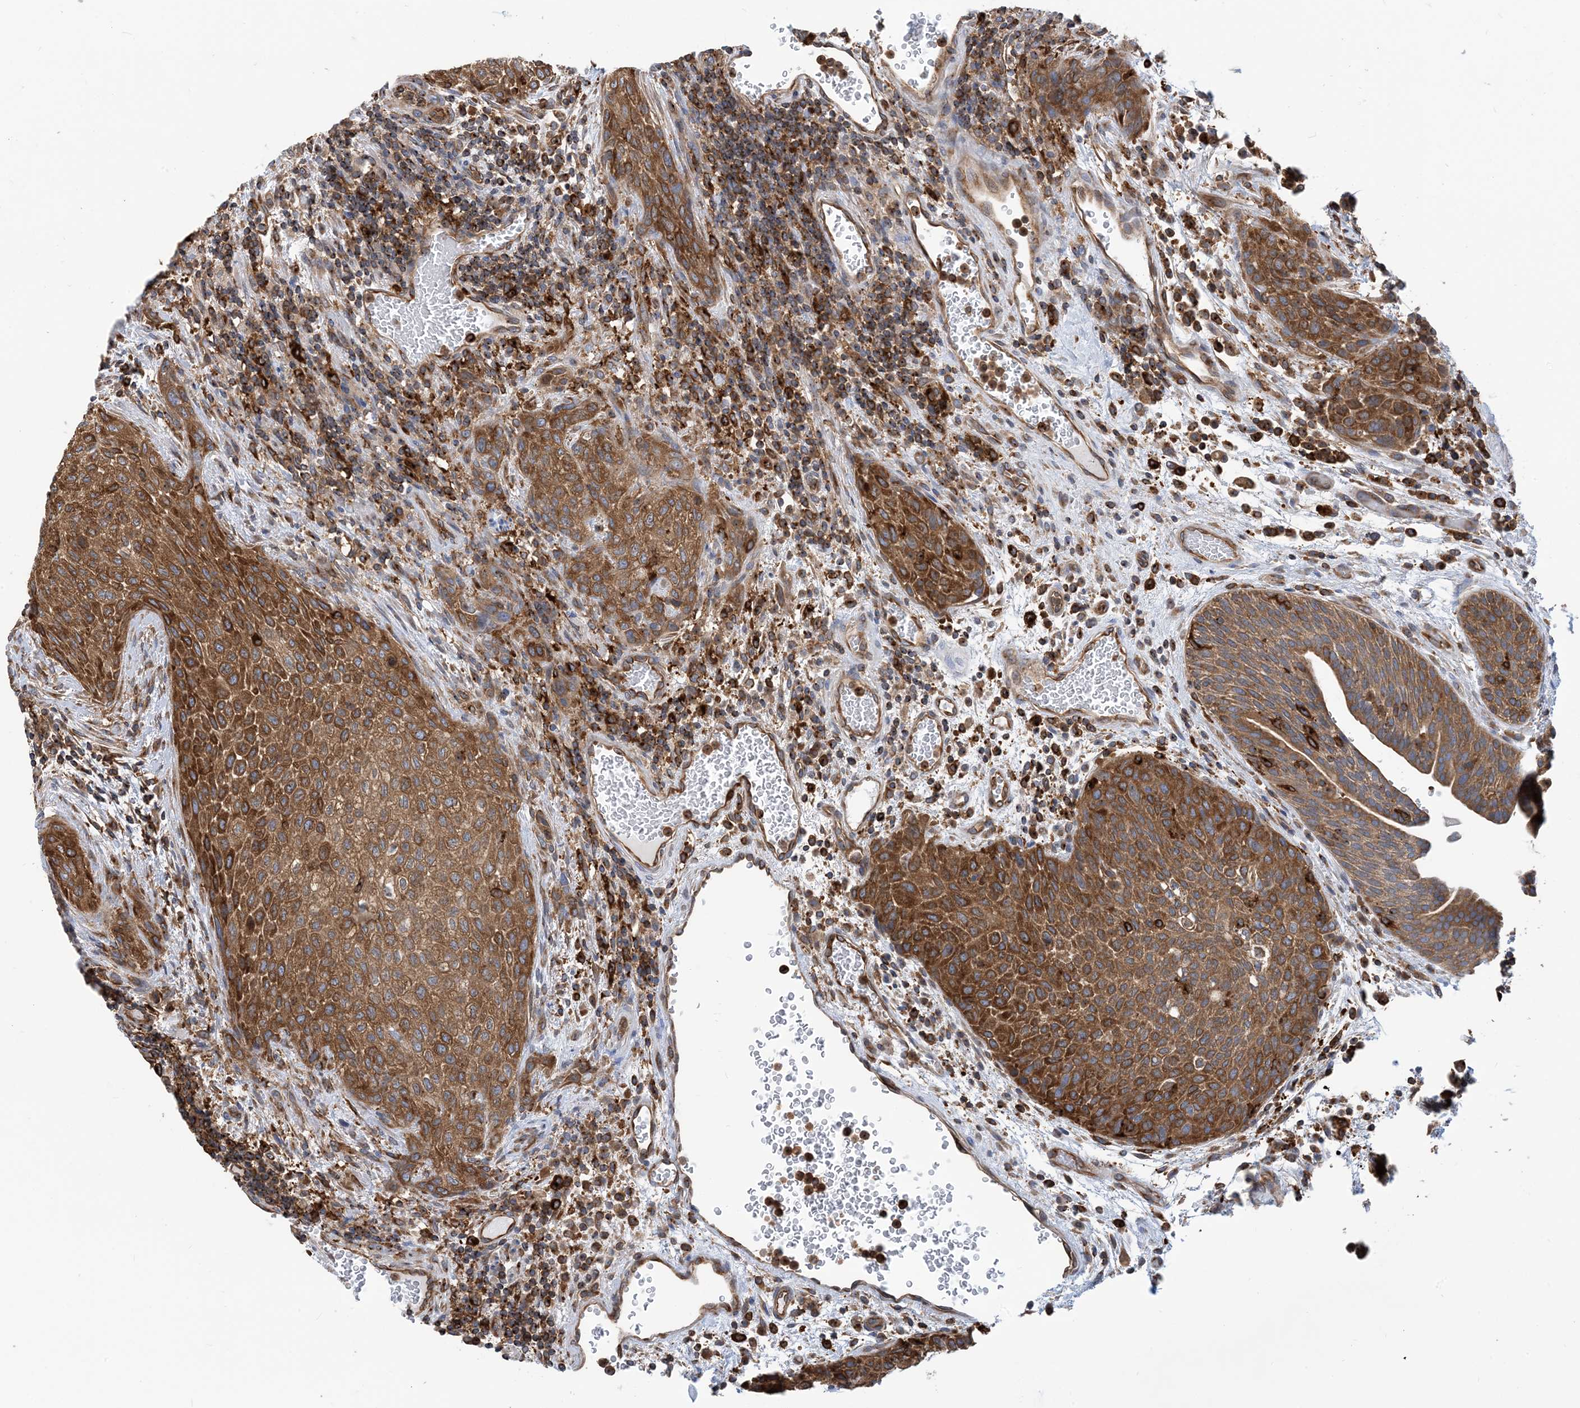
{"staining": {"intensity": "moderate", "quantity": ">75%", "location": "cytoplasmic/membranous"}, "tissue": "urothelial cancer", "cell_type": "Tumor cells", "image_type": "cancer", "snomed": [{"axis": "morphology", "description": "Urothelial carcinoma, High grade"}, {"axis": "topography", "description": "Urinary bladder"}], "caption": "High-power microscopy captured an immunohistochemistry image of urothelial cancer, revealing moderate cytoplasmic/membranous staining in about >75% of tumor cells.", "gene": "DYNC1LI1", "patient": {"sex": "male", "age": 35}}